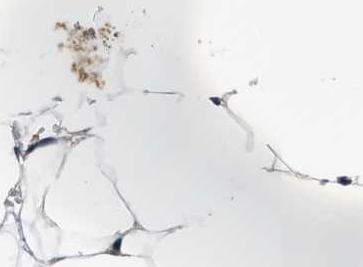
{"staining": {"intensity": "weak", "quantity": "25%-75%", "location": "cytoplasmic/membranous"}, "tissue": "adipose tissue", "cell_type": "Adipocytes", "image_type": "normal", "snomed": [{"axis": "morphology", "description": "Normal tissue, NOS"}, {"axis": "topography", "description": "Breast"}, {"axis": "topography", "description": "Adipose tissue"}], "caption": "Adipocytes exhibit weak cytoplasmic/membranous expression in about 25%-75% of cells in unremarkable adipose tissue.", "gene": "CSNK1A1", "patient": {"sex": "female", "age": 25}}